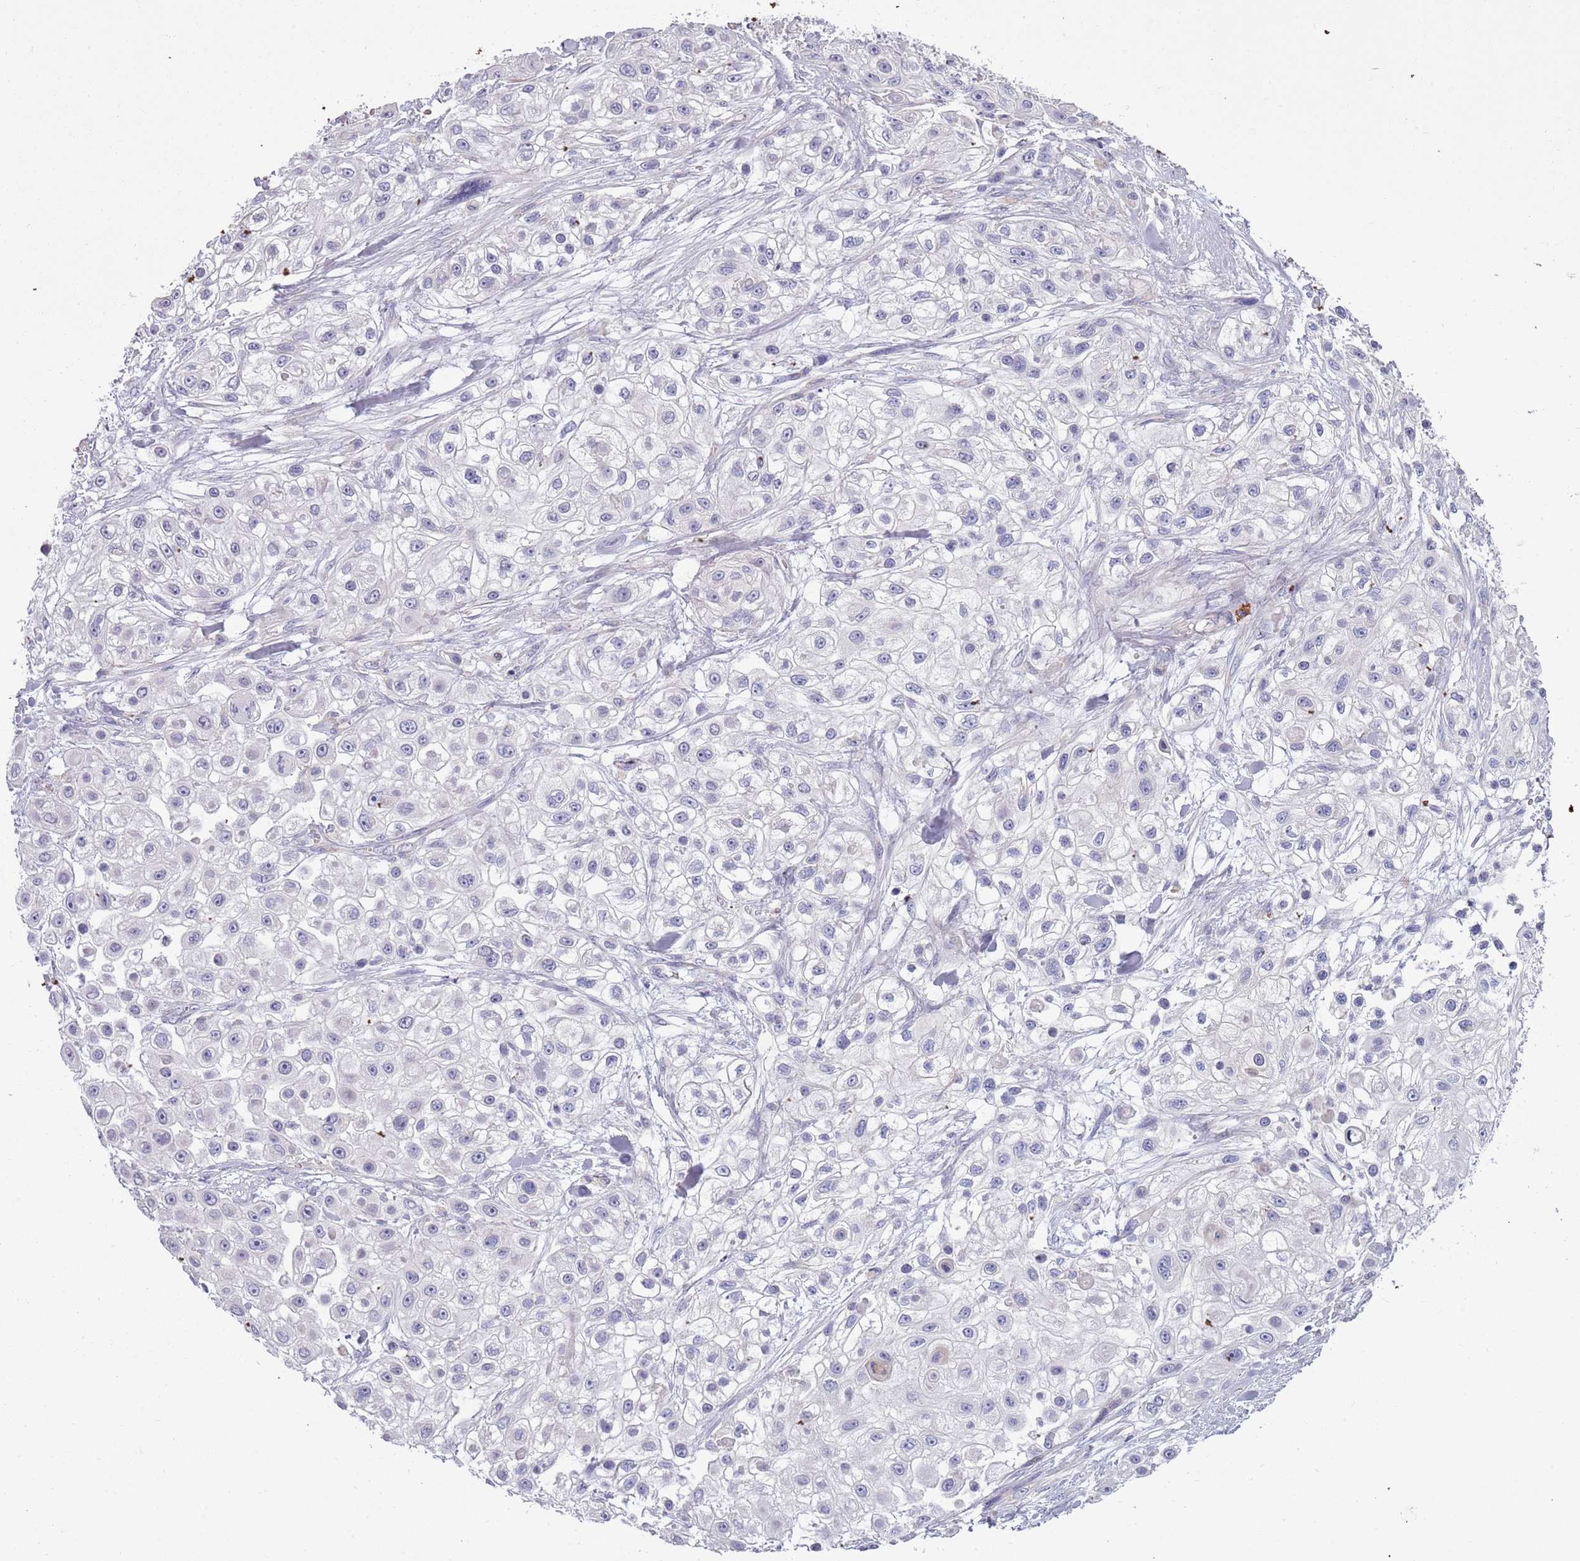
{"staining": {"intensity": "negative", "quantity": "none", "location": "none"}, "tissue": "skin cancer", "cell_type": "Tumor cells", "image_type": "cancer", "snomed": [{"axis": "morphology", "description": "Squamous cell carcinoma, NOS"}, {"axis": "topography", "description": "Skin"}], "caption": "This is an IHC micrograph of skin cancer. There is no positivity in tumor cells.", "gene": "LTB", "patient": {"sex": "male", "age": 67}}